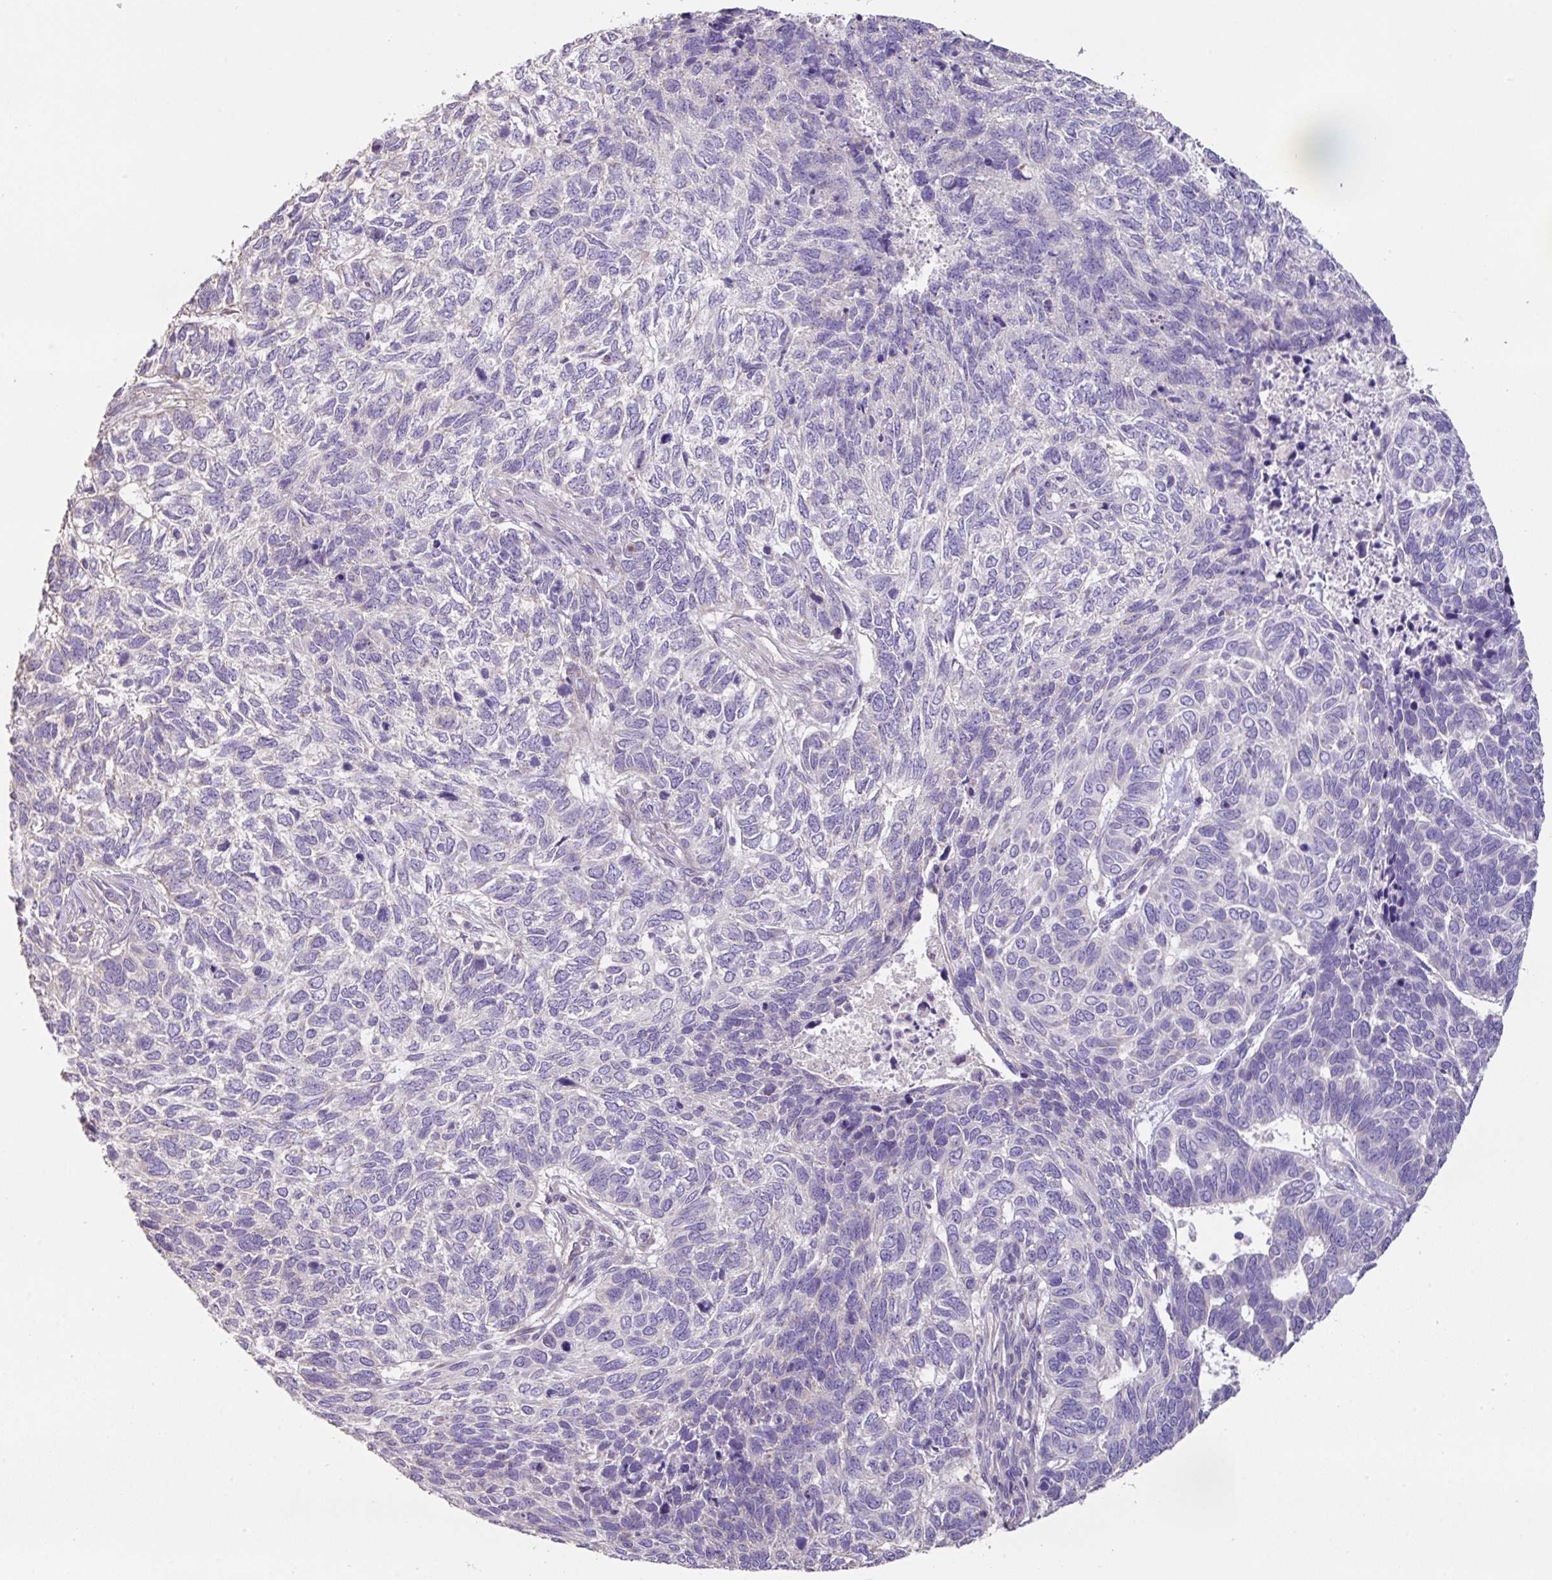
{"staining": {"intensity": "negative", "quantity": "none", "location": "none"}, "tissue": "skin cancer", "cell_type": "Tumor cells", "image_type": "cancer", "snomed": [{"axis": "morphology", "description": "Basal cell carcinoma"}, {"axis": "topography", "description": "Skin"}], "caption": "Tumor cells show no significant protein positivity in skin basal cell carcinoma.", "gene": "MRRF", "patient": {"sex": "female", "age": 65}}